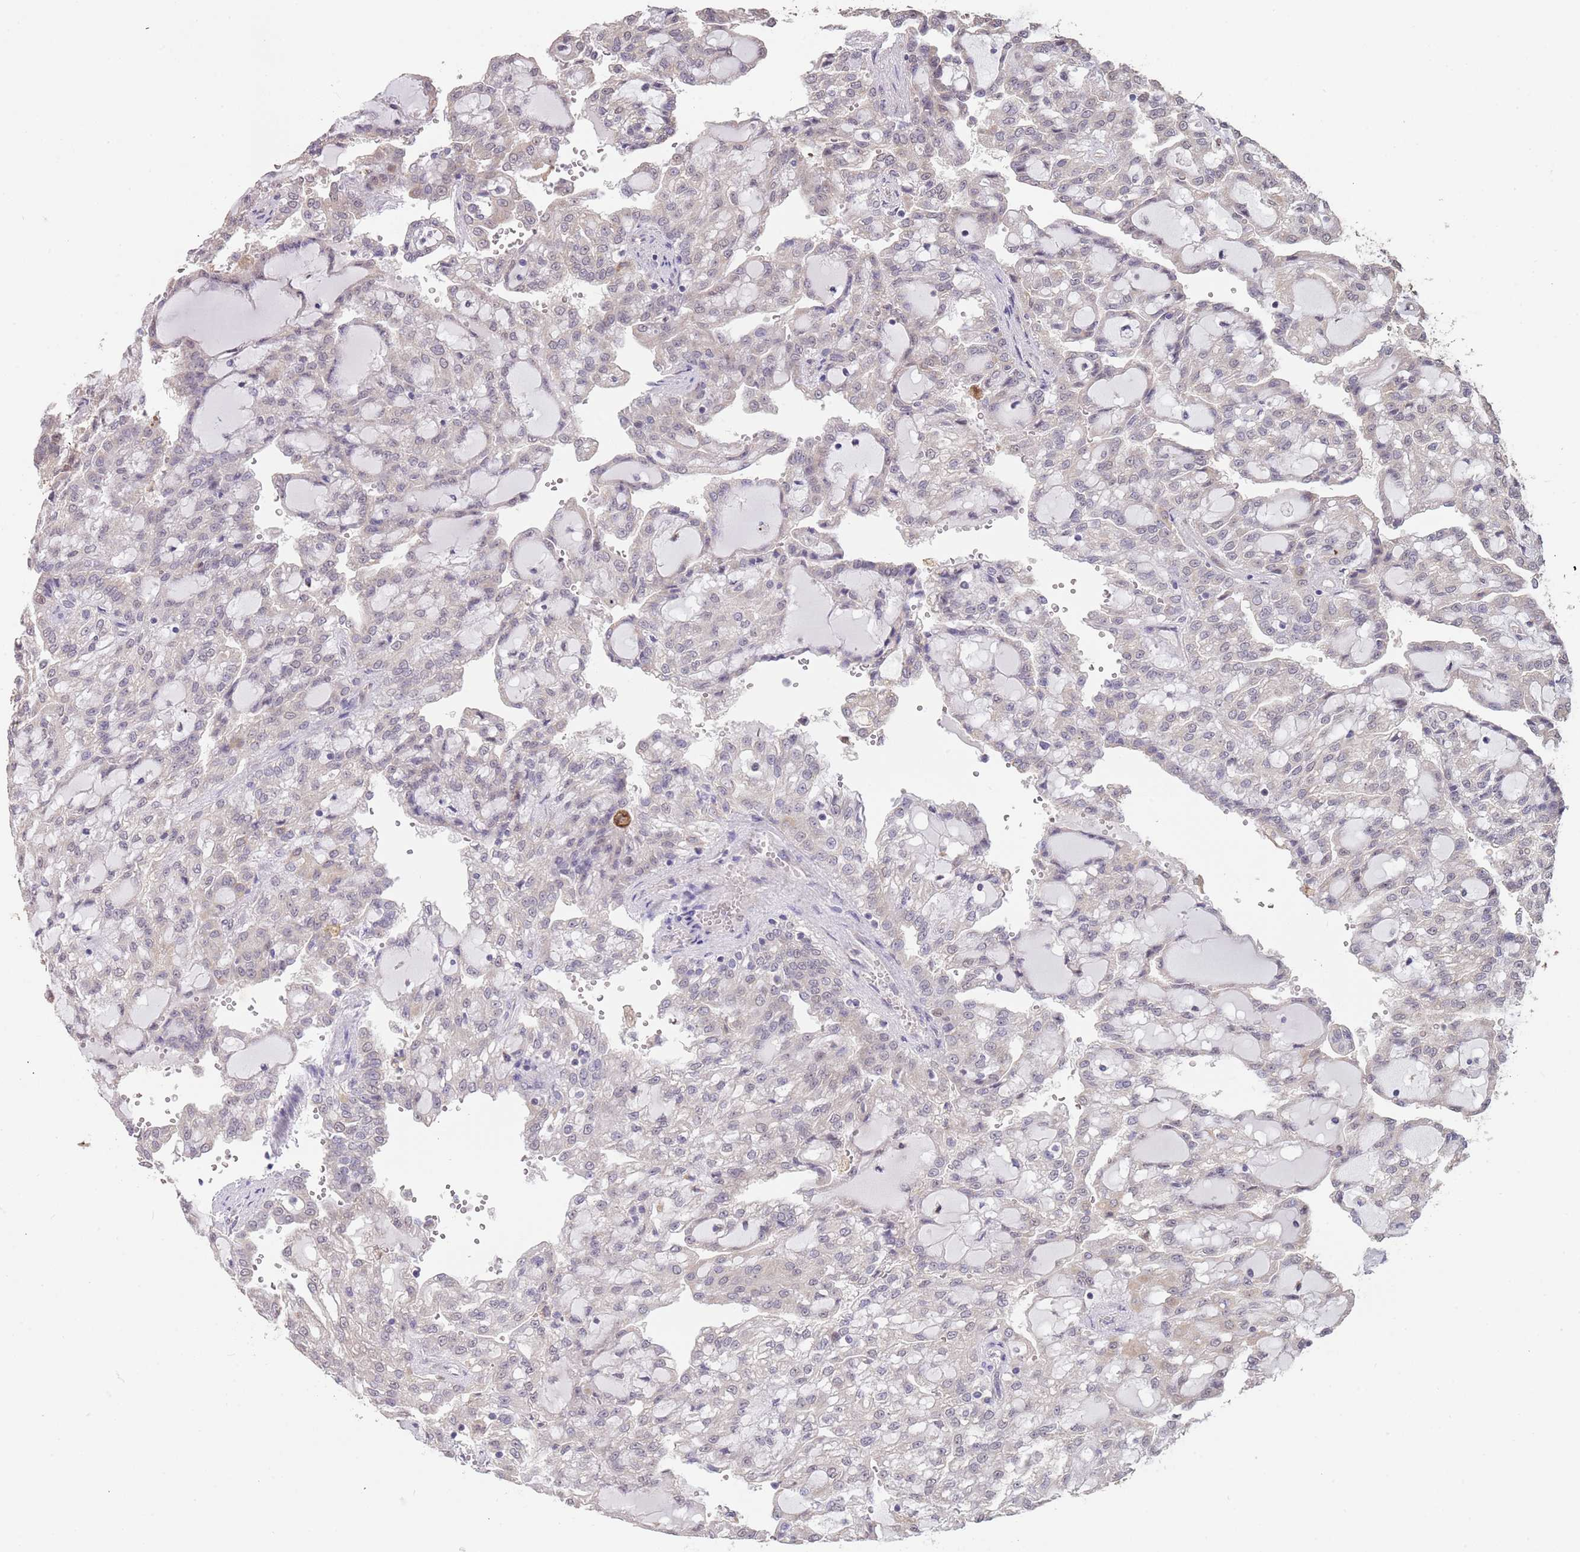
{"staining": {"intensity": "negative", "quantity": "none", "location": "none"}, "tissue": "renal cancer", "cell_type": "Tumor cells", "image_type": "cancer", "snomed": [{"axis": "morphology", "description": "Adenocarcinoma, NOS"}, {"axis": "topography", "description": "Kidney"}], "caption": "Immunohistochemistry of human renal adenocarcinoma shows no positivity in tumor cells.", "gene": "TMEM64", "patient": {"sex": "male", "age": 63}}